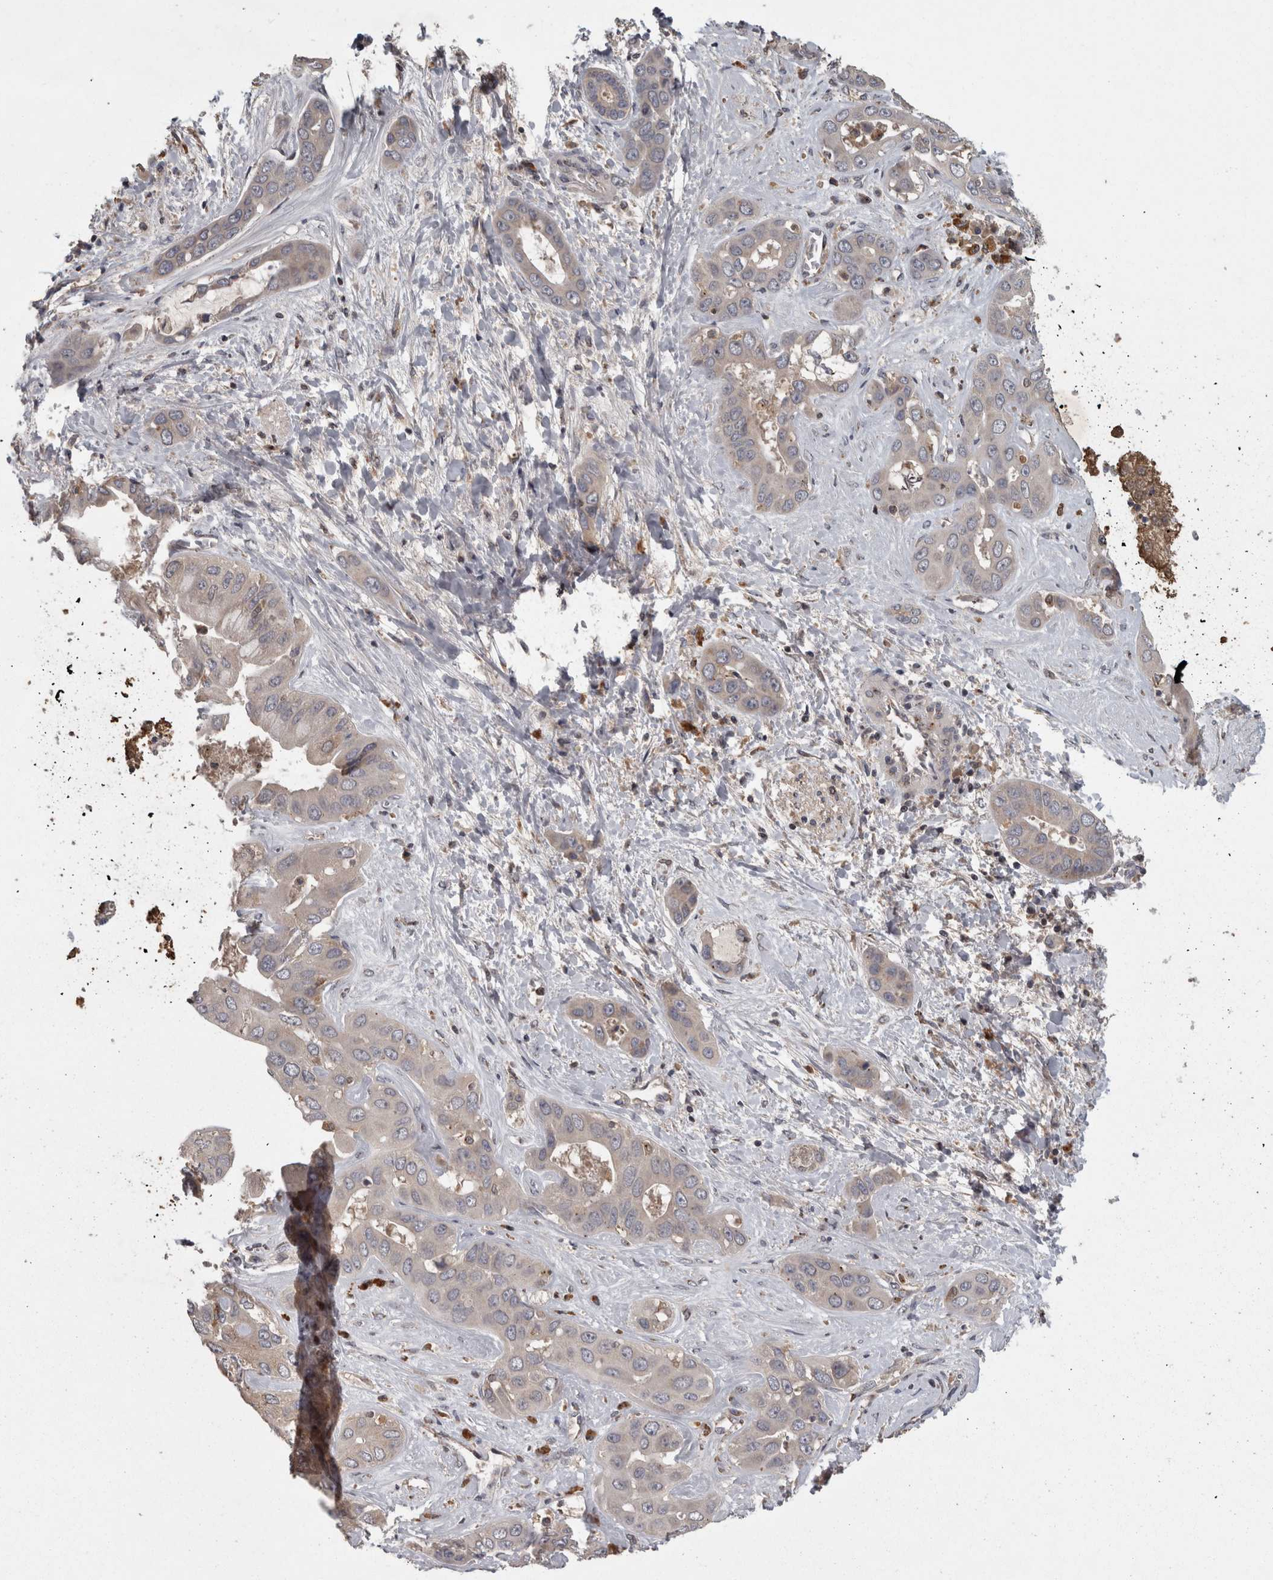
{"staining": {"intensity": "negative", "quantity": "none", "location": "none"}, "tissue": "liver cancer", "cell_type": "Tumor cells", "image_type": "cancer", "snomed": [{"axis": "morphology", "description": "Cholangiocarcinoma"}, {"axis": "topography", "description": "Liver"}], "caption": "High power microscopy image of an immunohistochemistry histopathology image of liver cancer (cholangiocarcinoma), revealing no significant staining in tumor cells.", "gene": "PCM1", "patient": {"sex": "female", "age": 52}}